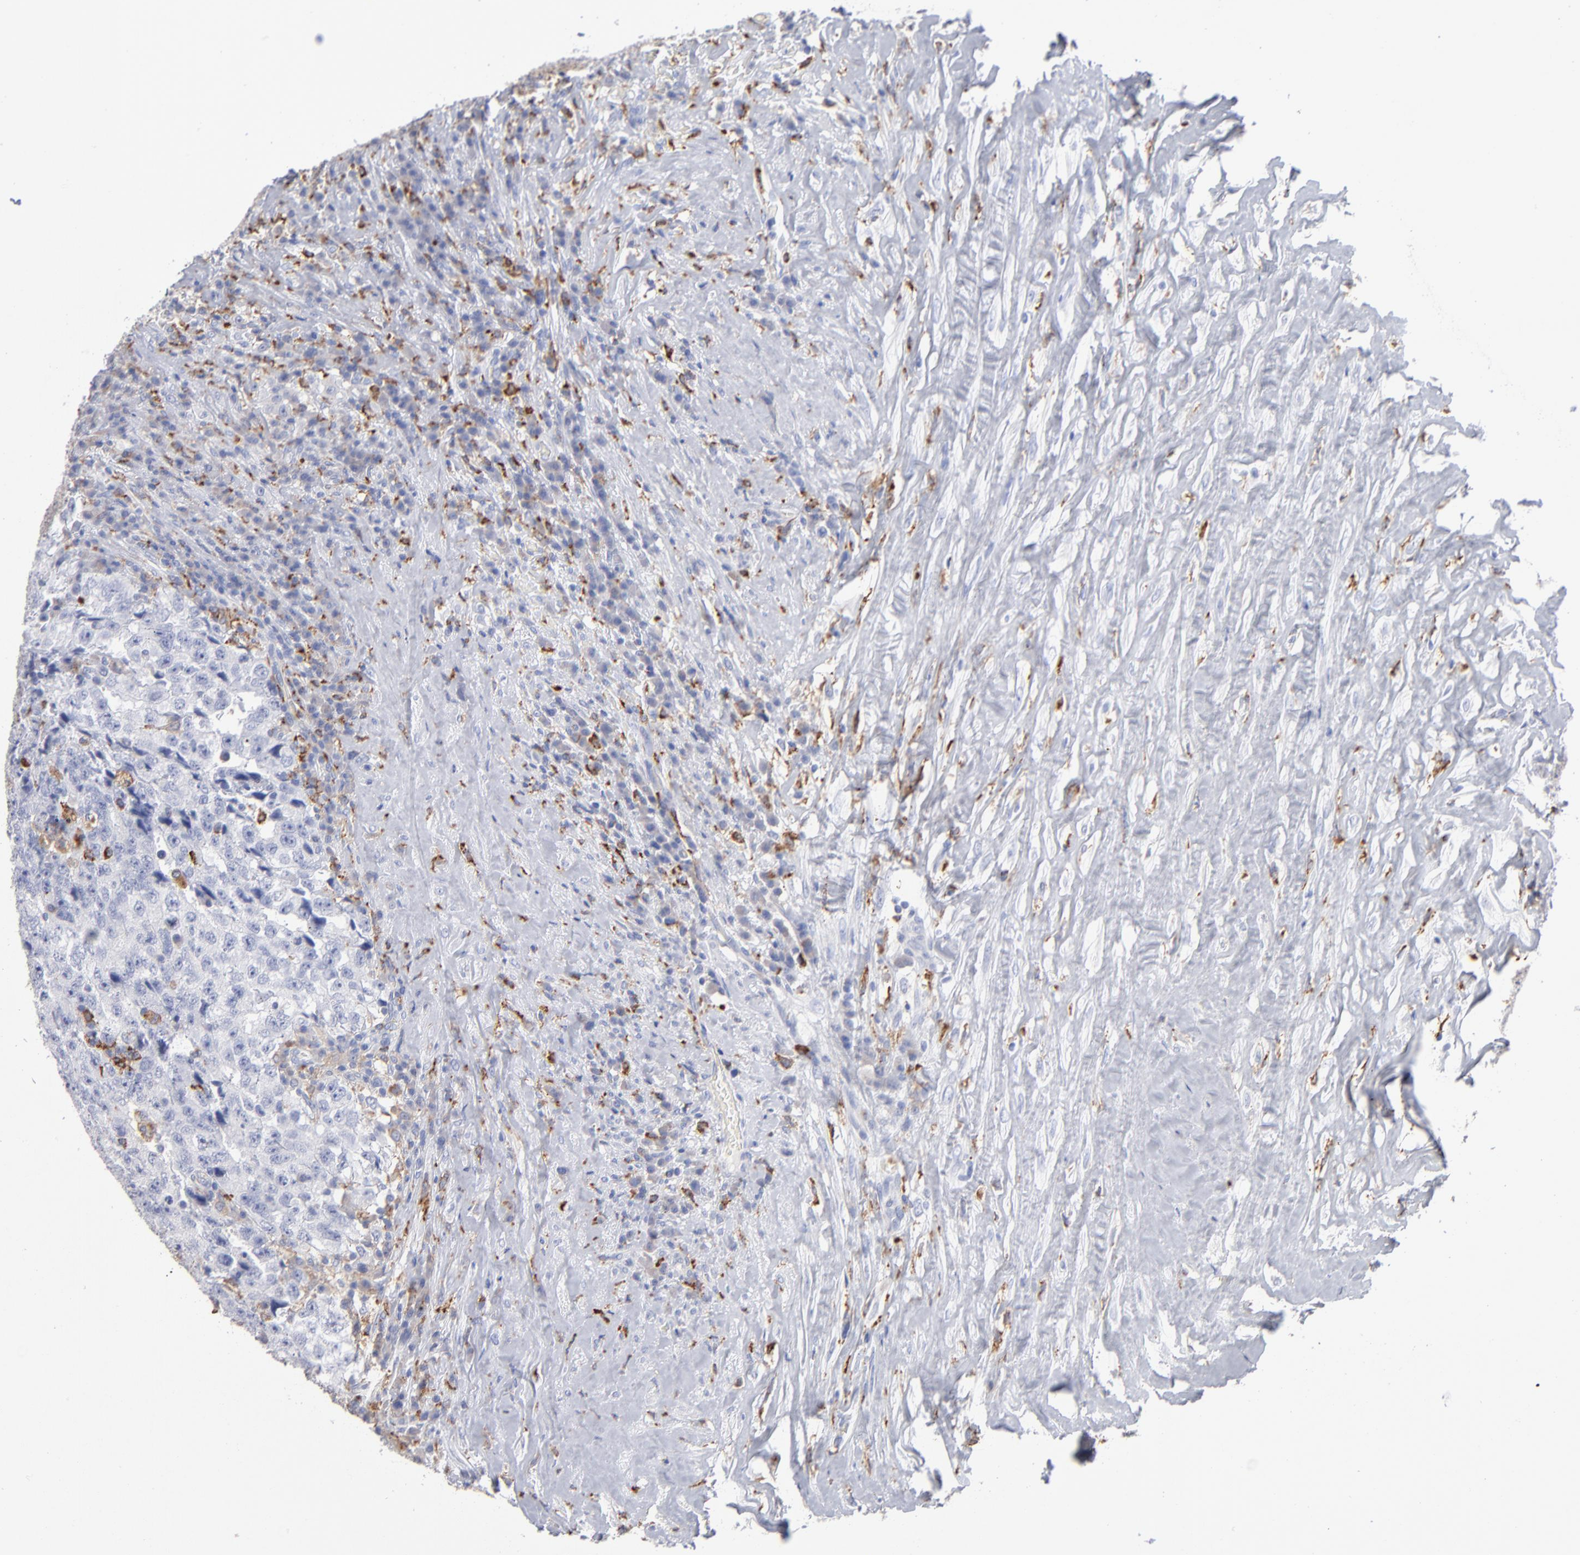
{"staining": {"intensity": "negative", "quantity": "none", "location": "none"}, "tissue": "testis cancer", "cell_type": "Tumor cells", "image_type": "cancer", "snomed": [{"axis": "morphology", "description": "Necrosis, NOS"}, {"axis": "morphology", "description": "Carcinoma, Embryonal, NOS"}, {"axis": "topography", "description": "Testis"}], "caption": "Tumor cells show no significant staining in testis cancer (embryonal carcinoma).", "gene": "CD180", "patient": {"sex": "male", "age": 19}}